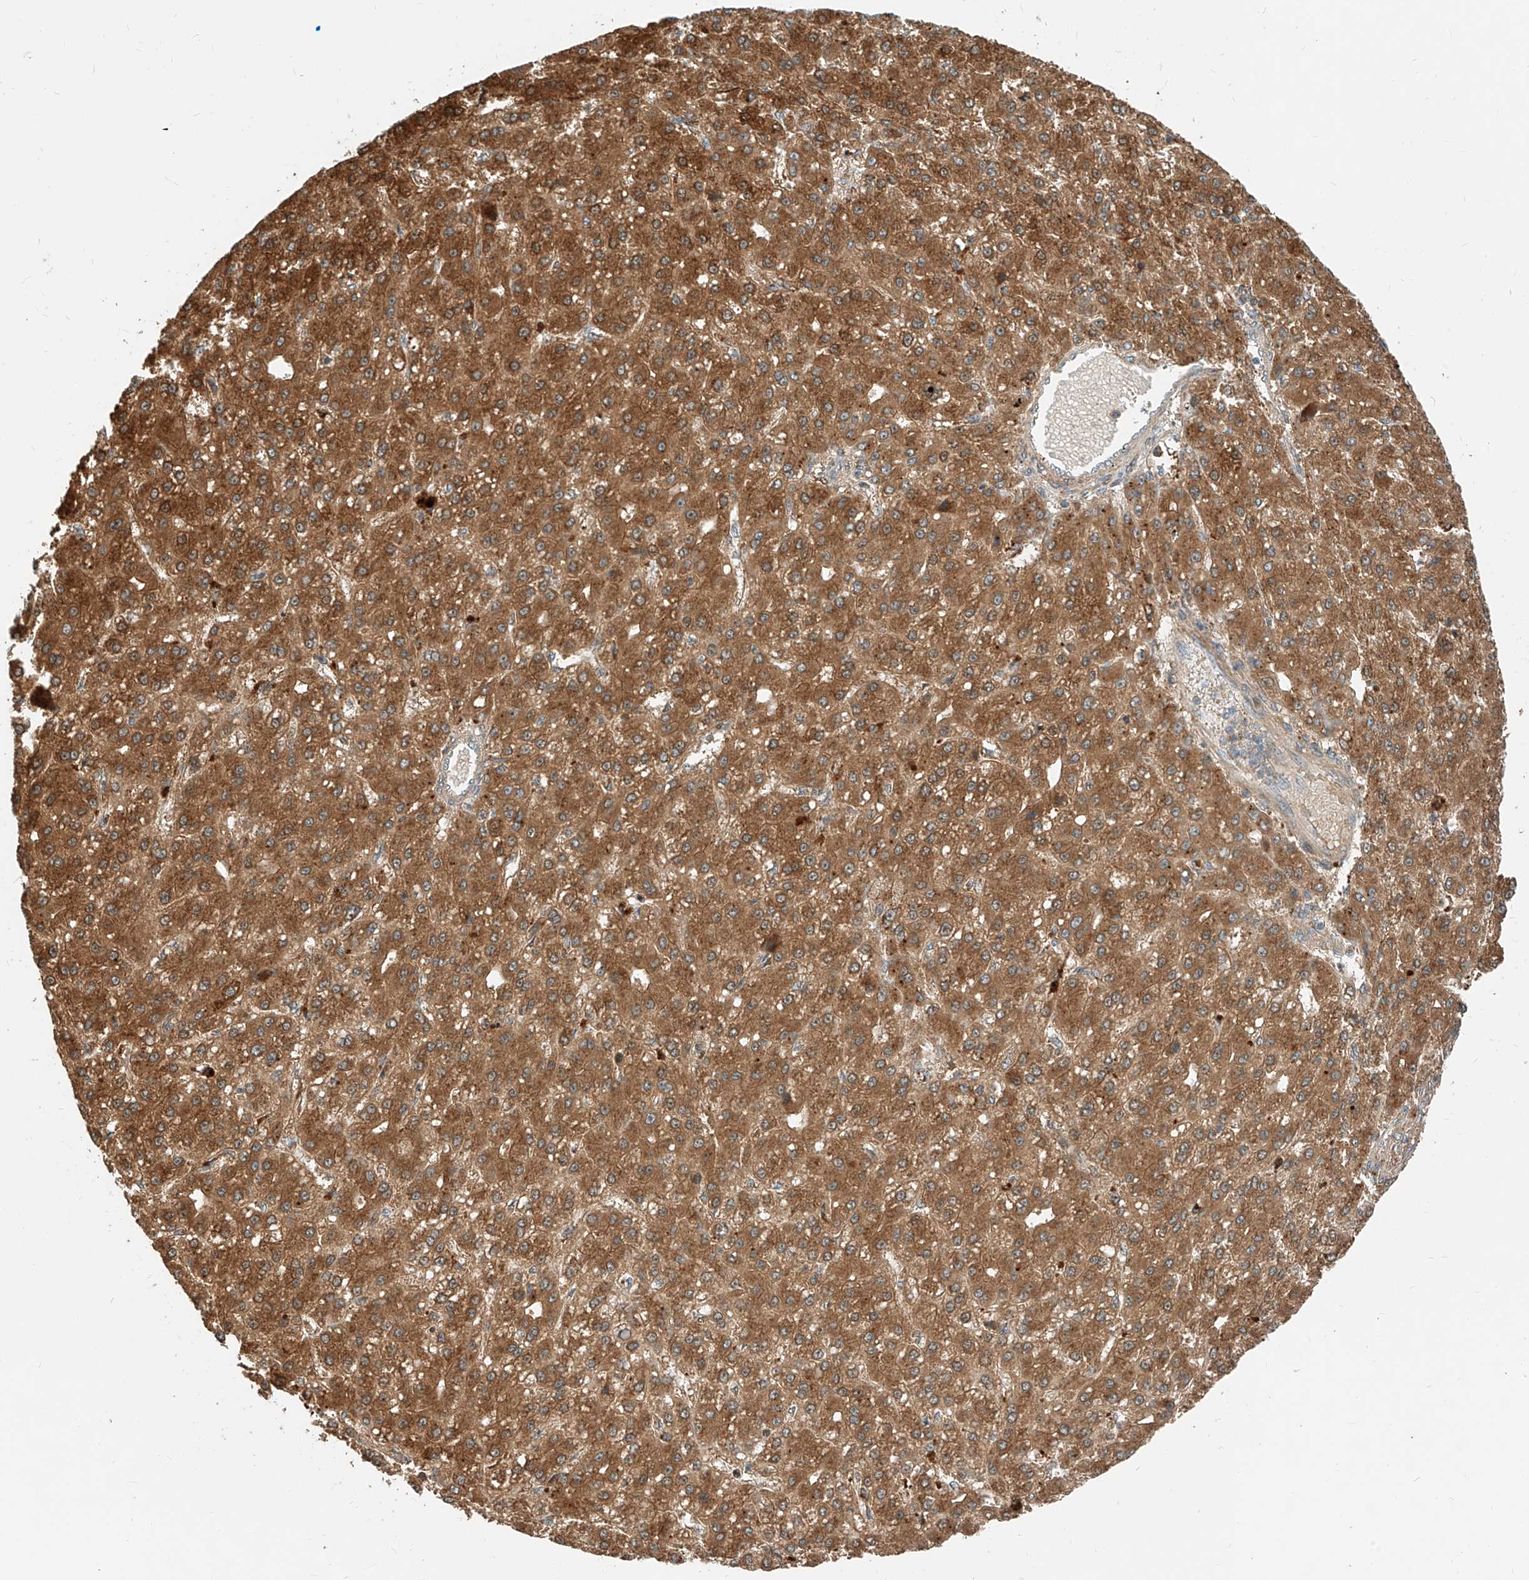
{"staining": {"intensity": "strong", "quantity": ">75%", "location": "cytoplasmic/membranous"}, "tissue": "liver cancer", "cell_type": "Tumor cells", "image_type": "cancer", "snomed": [{"axis": "morphology", "description": "Carcinoma, Hepatocellular, NOS"}, {"axis": "topography", "description": "Liver"}], "caption": "Human liver hepatocellular carcinoma stained for a protein (brown) demonstrates strong cytoplasmic/membranous positive positivity in about >75% of tumor cells.", "gene": "CPAMD8", "patient": {"sex": "male", "age": 67}}